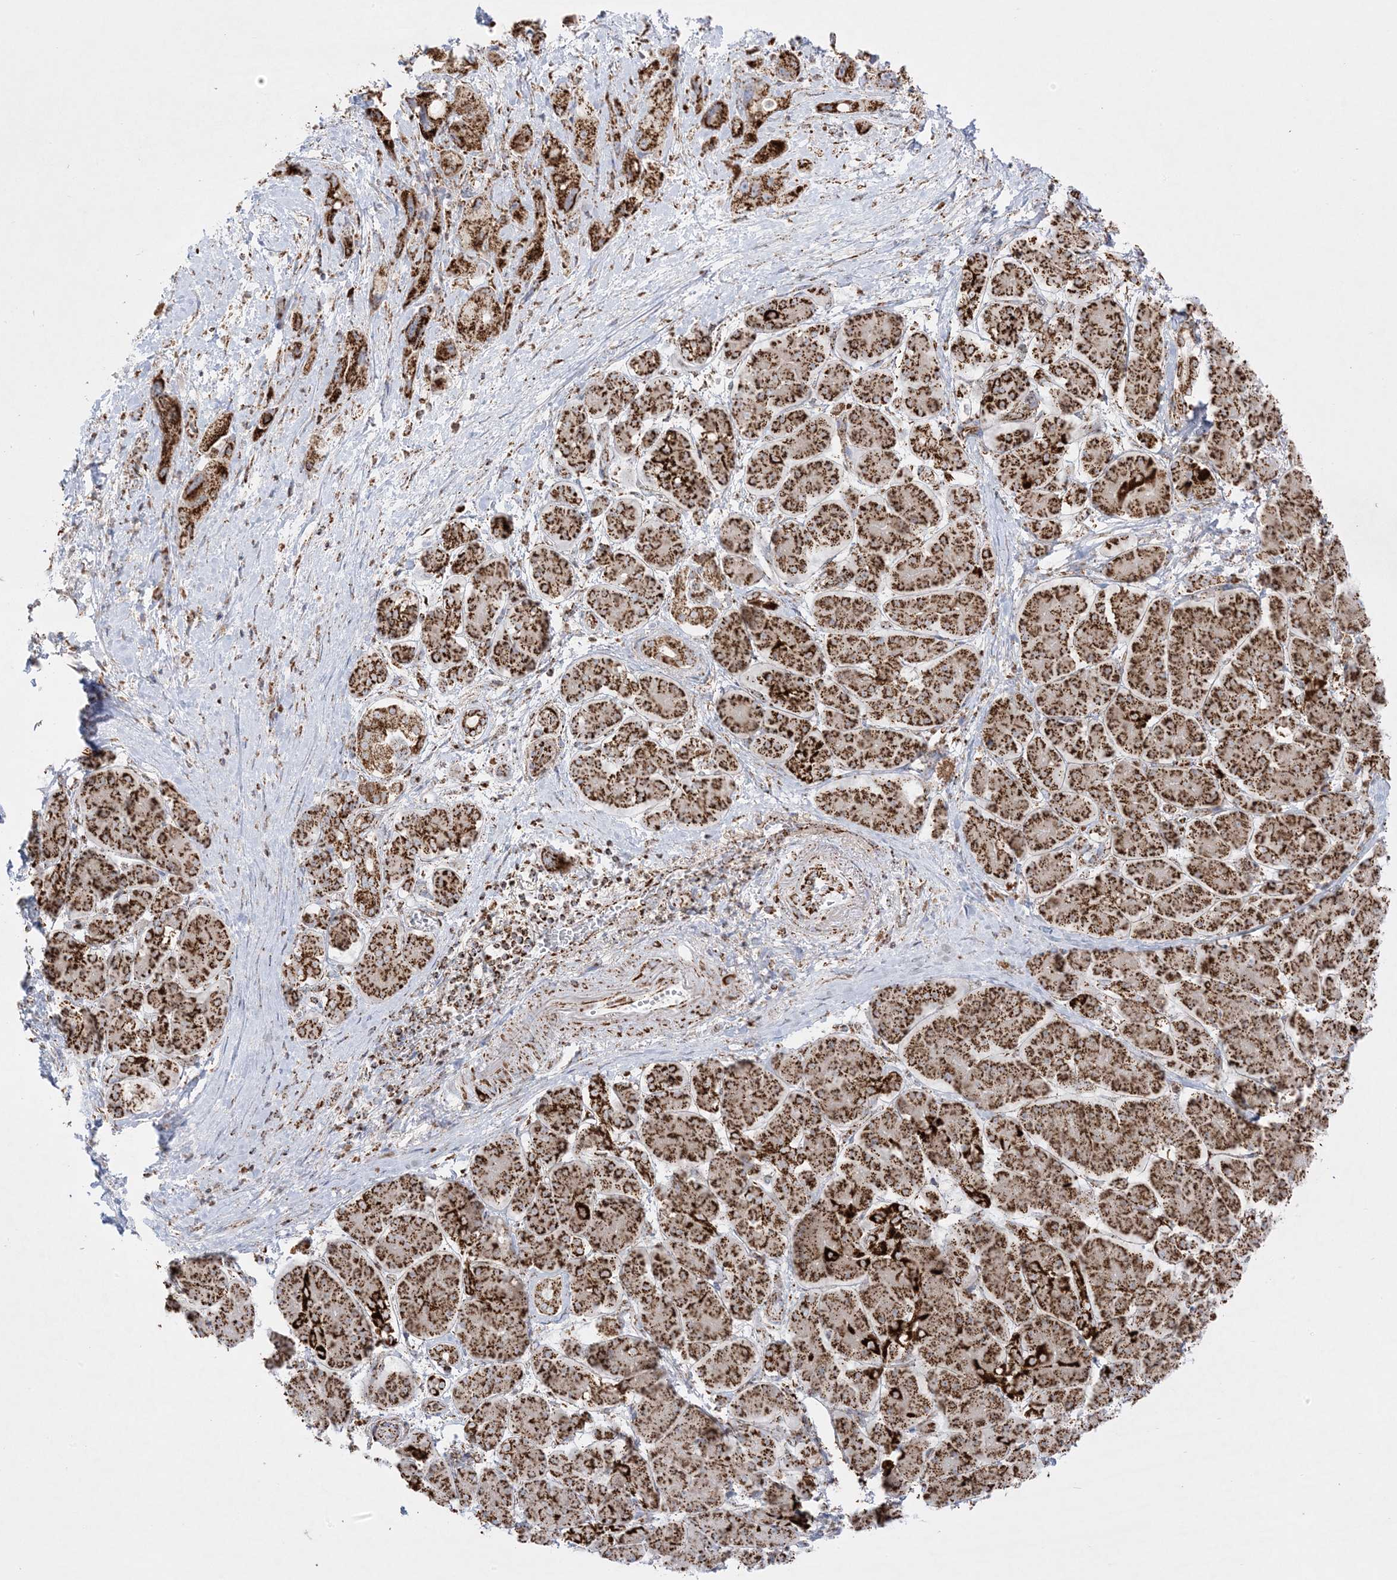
{"staining": {"intensity": "strong", "quantity": ">75%", "location": "cytoplasmic/membranous"}, "tissue": "pancreatic cancer", "cell_type": "Tumor cells", "image_type": "cancer", "snomed": [{"axis": "morphology", "description": "Normal tissue, NOS"}, {"axis": "morphology", "description": "Adenocarcinoma, NOS"}, {"axis": "topography", "description": "Pancreas"}], "caption": "Pancreatic cancer (adenocarcinoma) stained with DAB (3,3'-diaminobenzidine) immunohistochemistry exhibits high levels of strong cytoplasmic/membranous positivity in about >75% of tumor cells.", "gene": "MRPS36", "patient": {"sex": "female", "age": 68}}